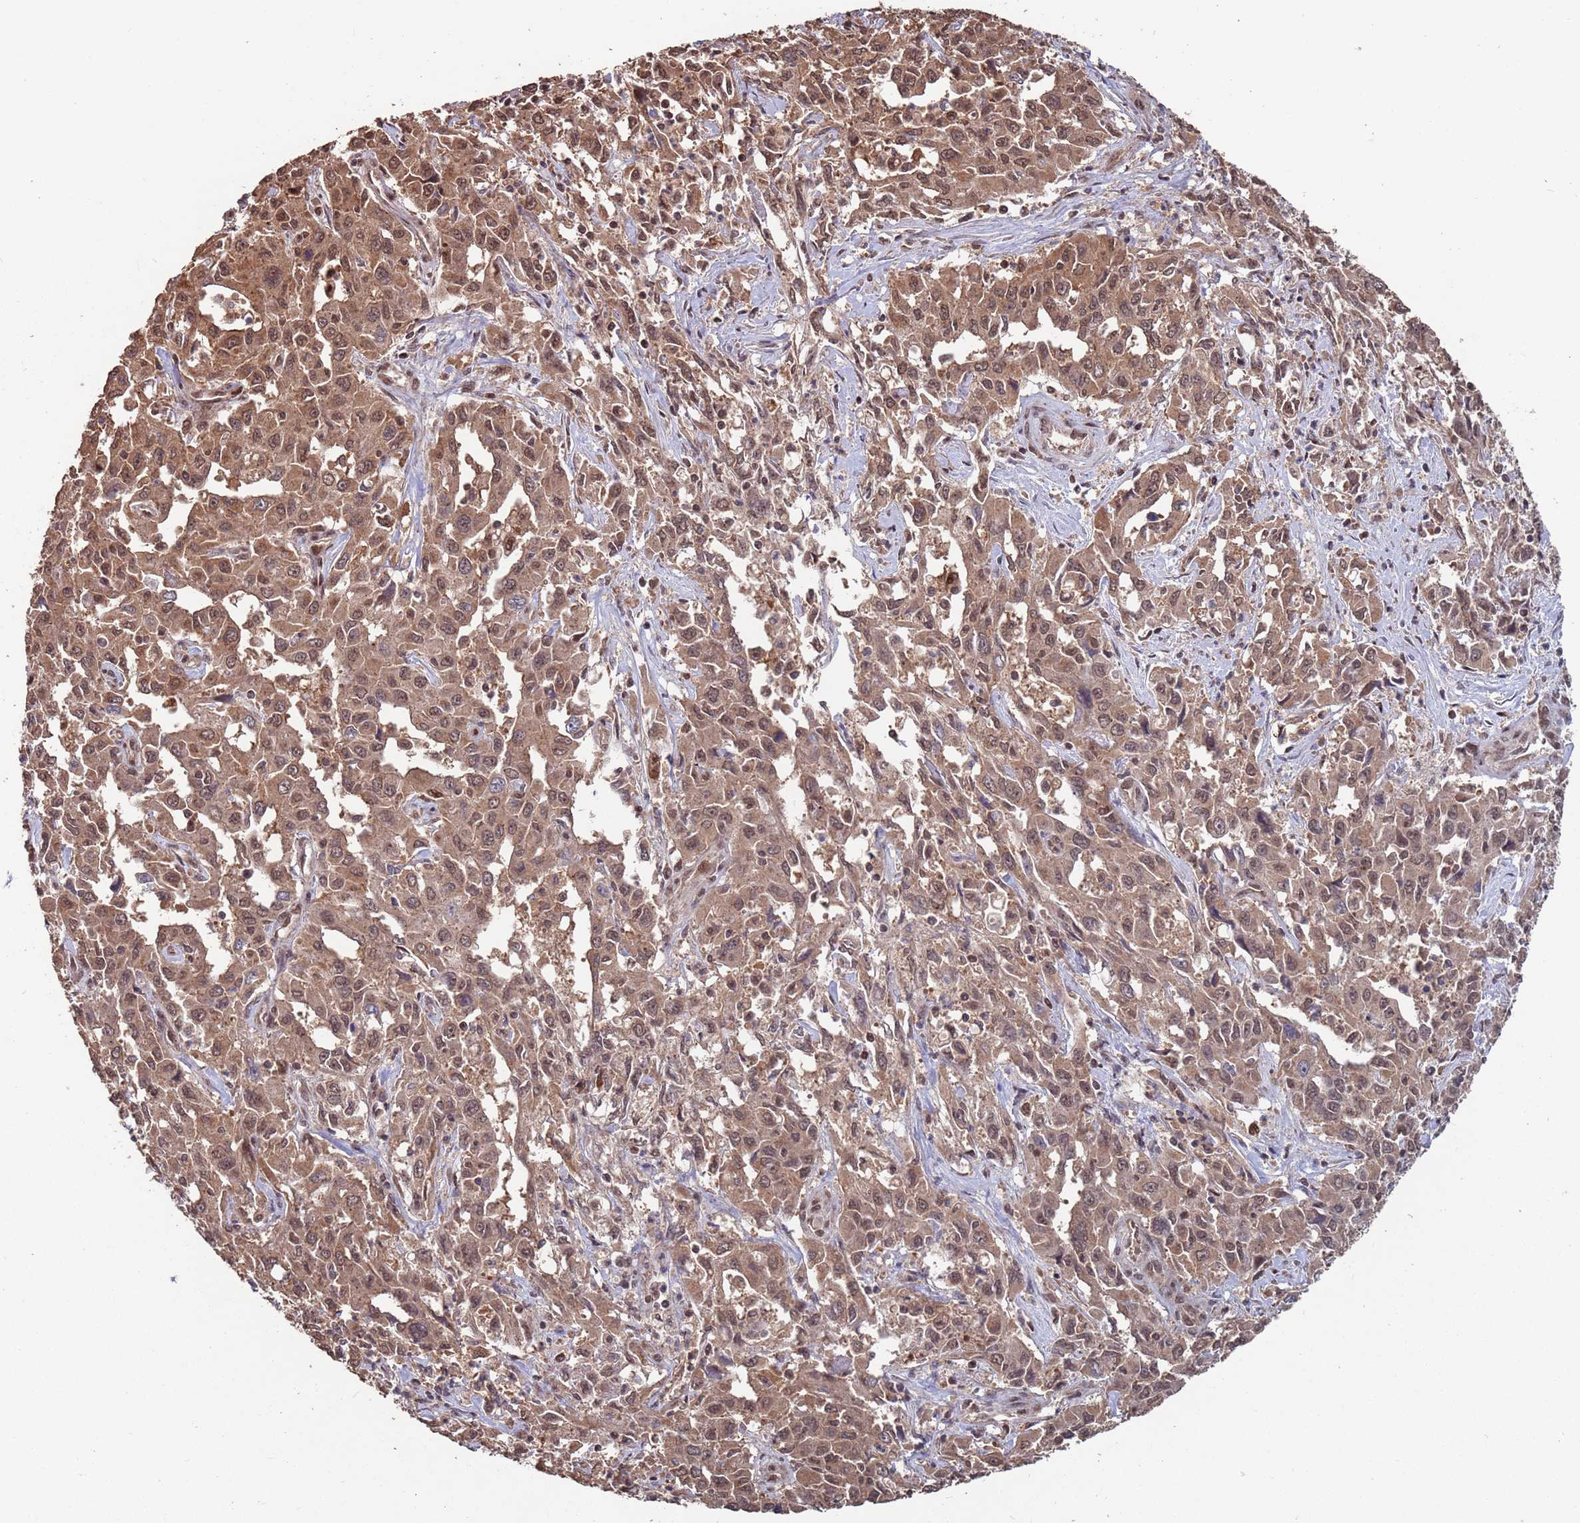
{"staining": {"intensity": "moderate", "quantity": ">75%", "location": "cytoplasmic/membranous,nuclear"}, "tissue": "liver cancer", "cell_type": "Tumor cells", "image_type": "cancer", "snomed": [{"axis": "morphology", "description": "Carcinoma, Hepatocellular, NOS"}, {"axis": "topography", "description": "Liver"}], "caption": "DAB (3,3'-diaminobenzidine) immunohistochemical staining of human liver hepatocellular carcinoma displays moderate cytoplasmic/membranous and nuclear protein staining in about >75% of tumor cells.", "gene": "PRR7", "patient": {"sex": "male", "age": 63}}